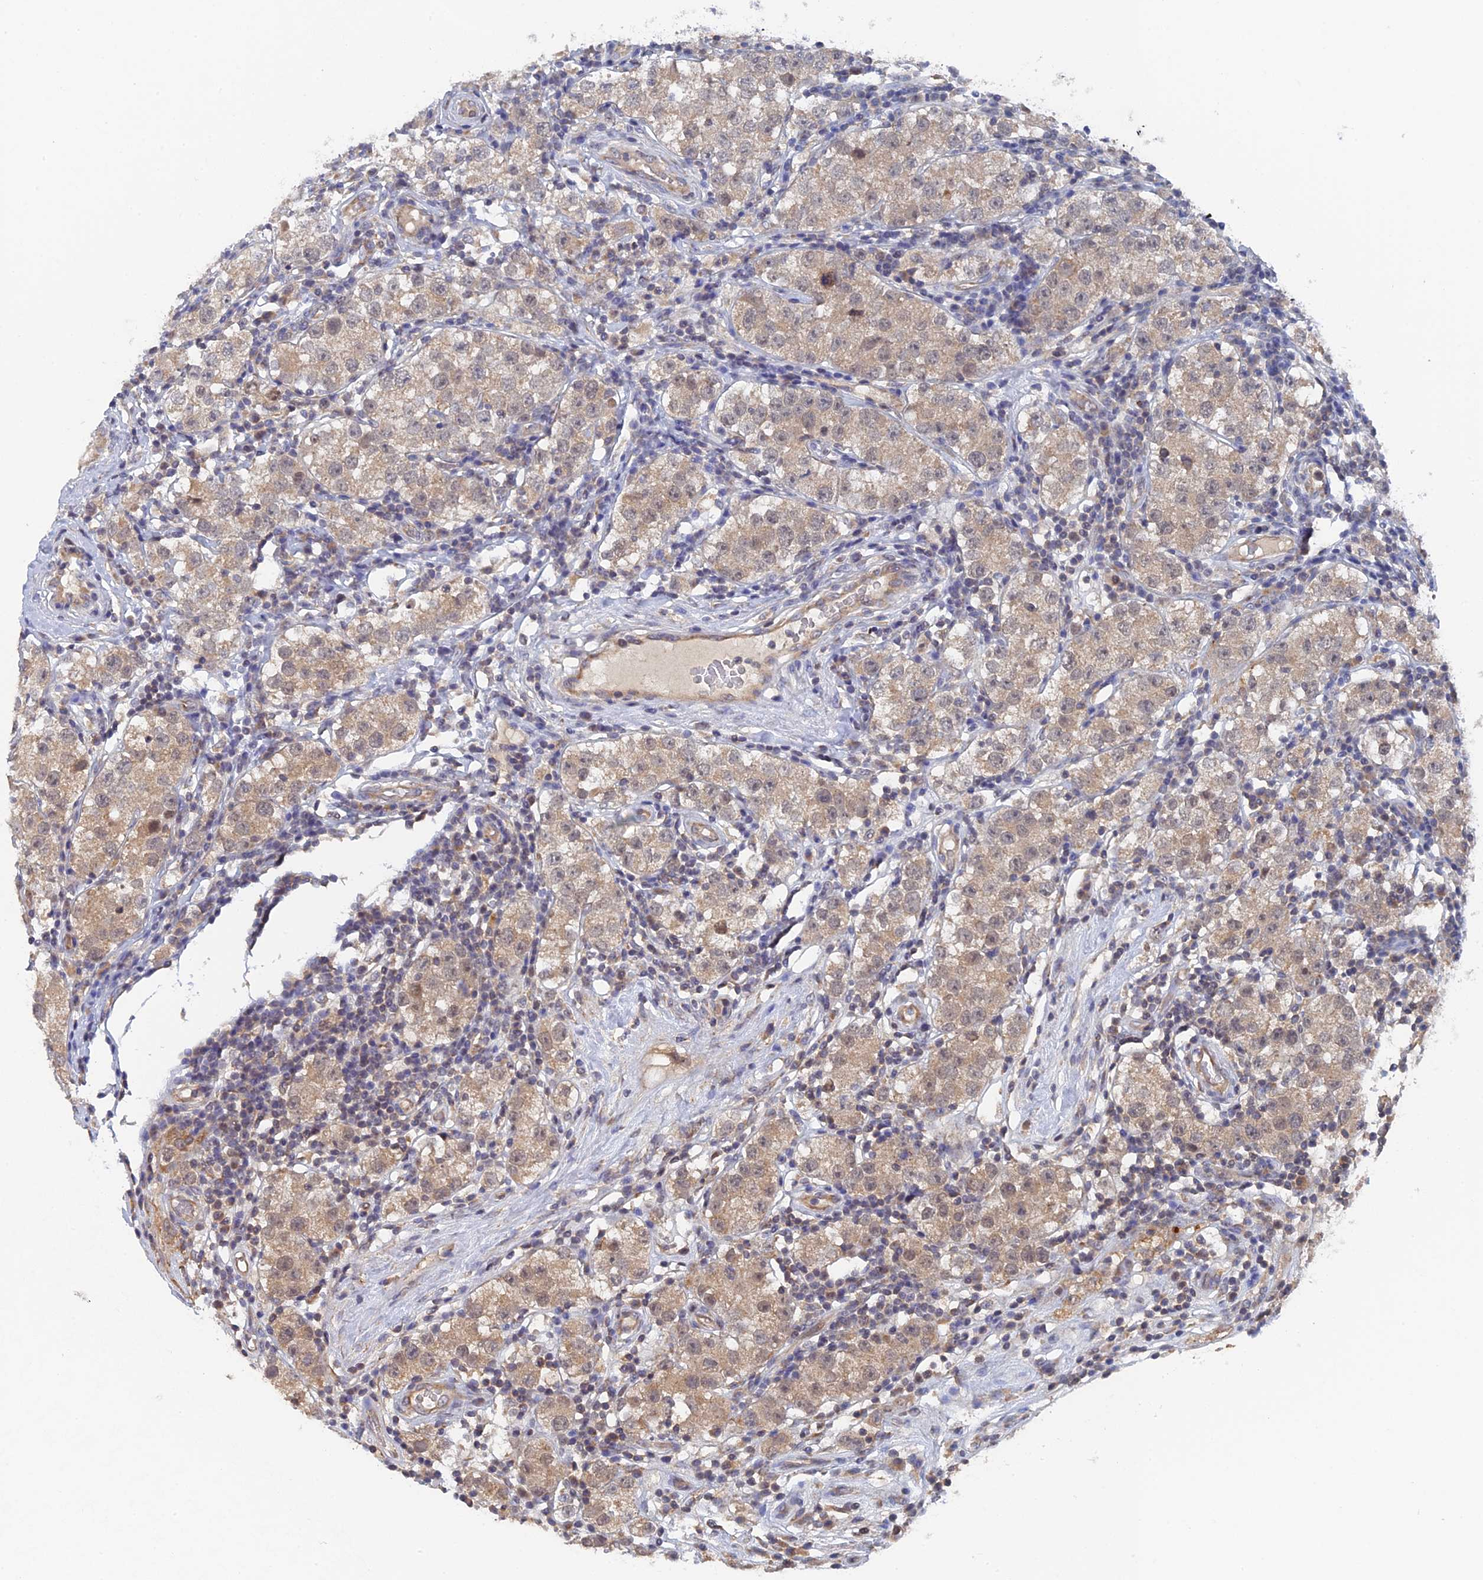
{"staining": {"intensity": "weak", "quantity": ">75%", "location": "cytoplasmic/membranous,nuclear"}, "tissue": "testis cancer", "cell_type": "Tumor cells", "image_type": "cancer", "snomed": [{"axis": "morphology", "description": "Seminoma, NOS"}, {"axis": "topography", "description": "Testis"}], "caption": "An IHC micrograph of tumor tissue is shown. Protein staining in brown shows weak cytoplasmic/membranous and nuclear positivity in testis cancer (seminoma) within tumor cells.", "gene": "MIGA2", "patient": {"sex": "male", "age": 34}}